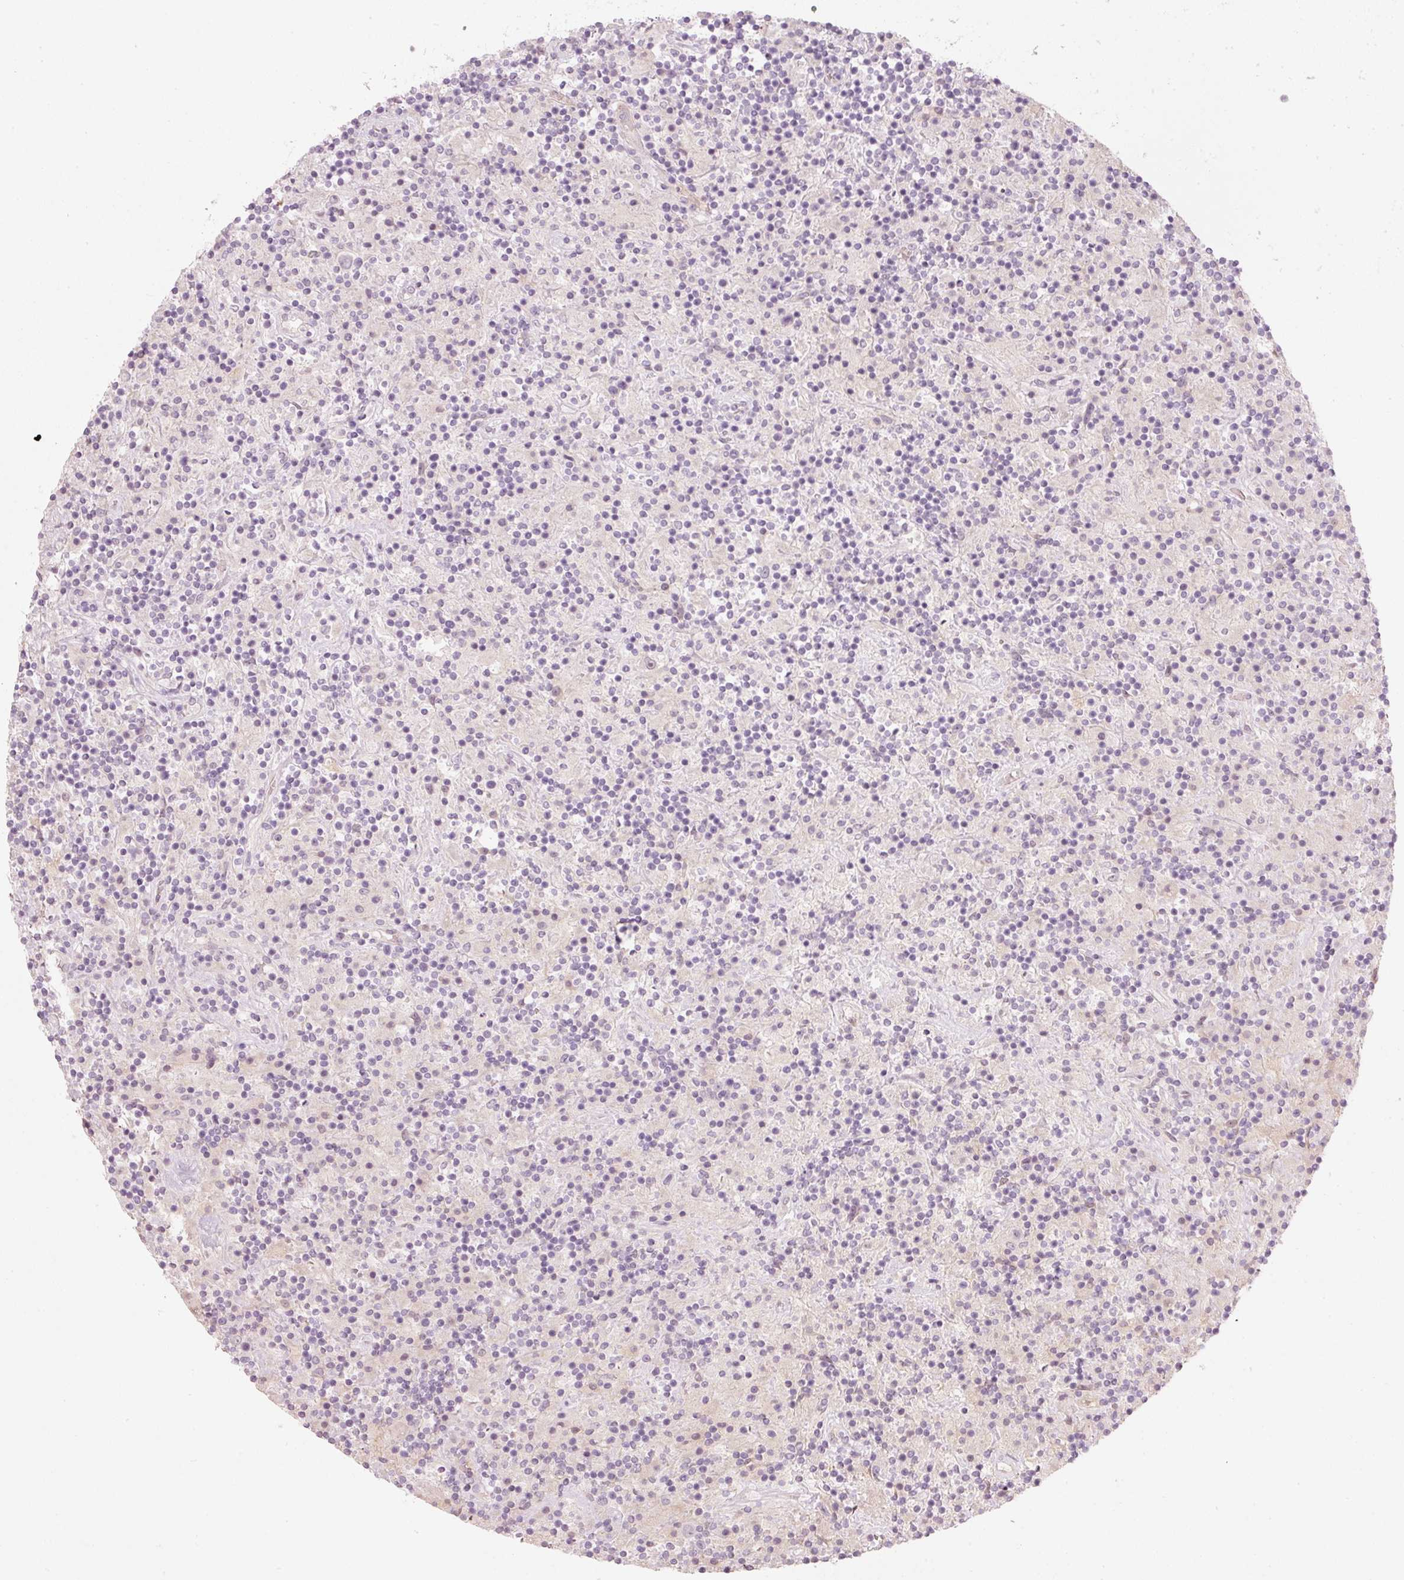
{"staining": {"intensity": "negative", "quantity": "none", "location": "none"}, "tissue": "lymphoma", "cell_type": "Tumor cells", "image_type": "cancer", "snomed": [{"axis": "morphology", "description": "Hodgkin's disease, NOS"}, {"axis": "topography", "description": "Lymph node"}], "caption": "DAB (3,3'-diaminobenzidine) immunohistochemical staining of human lymphoma reveals no significant staining in tumor cells. Brightfield microscopy of immunohistochemistry stained with DAB (brown) and hematoxylin (blue), captured at high magnification.", "gene": "STEAP1", "patient": {"sex": "male", "age": 70}}